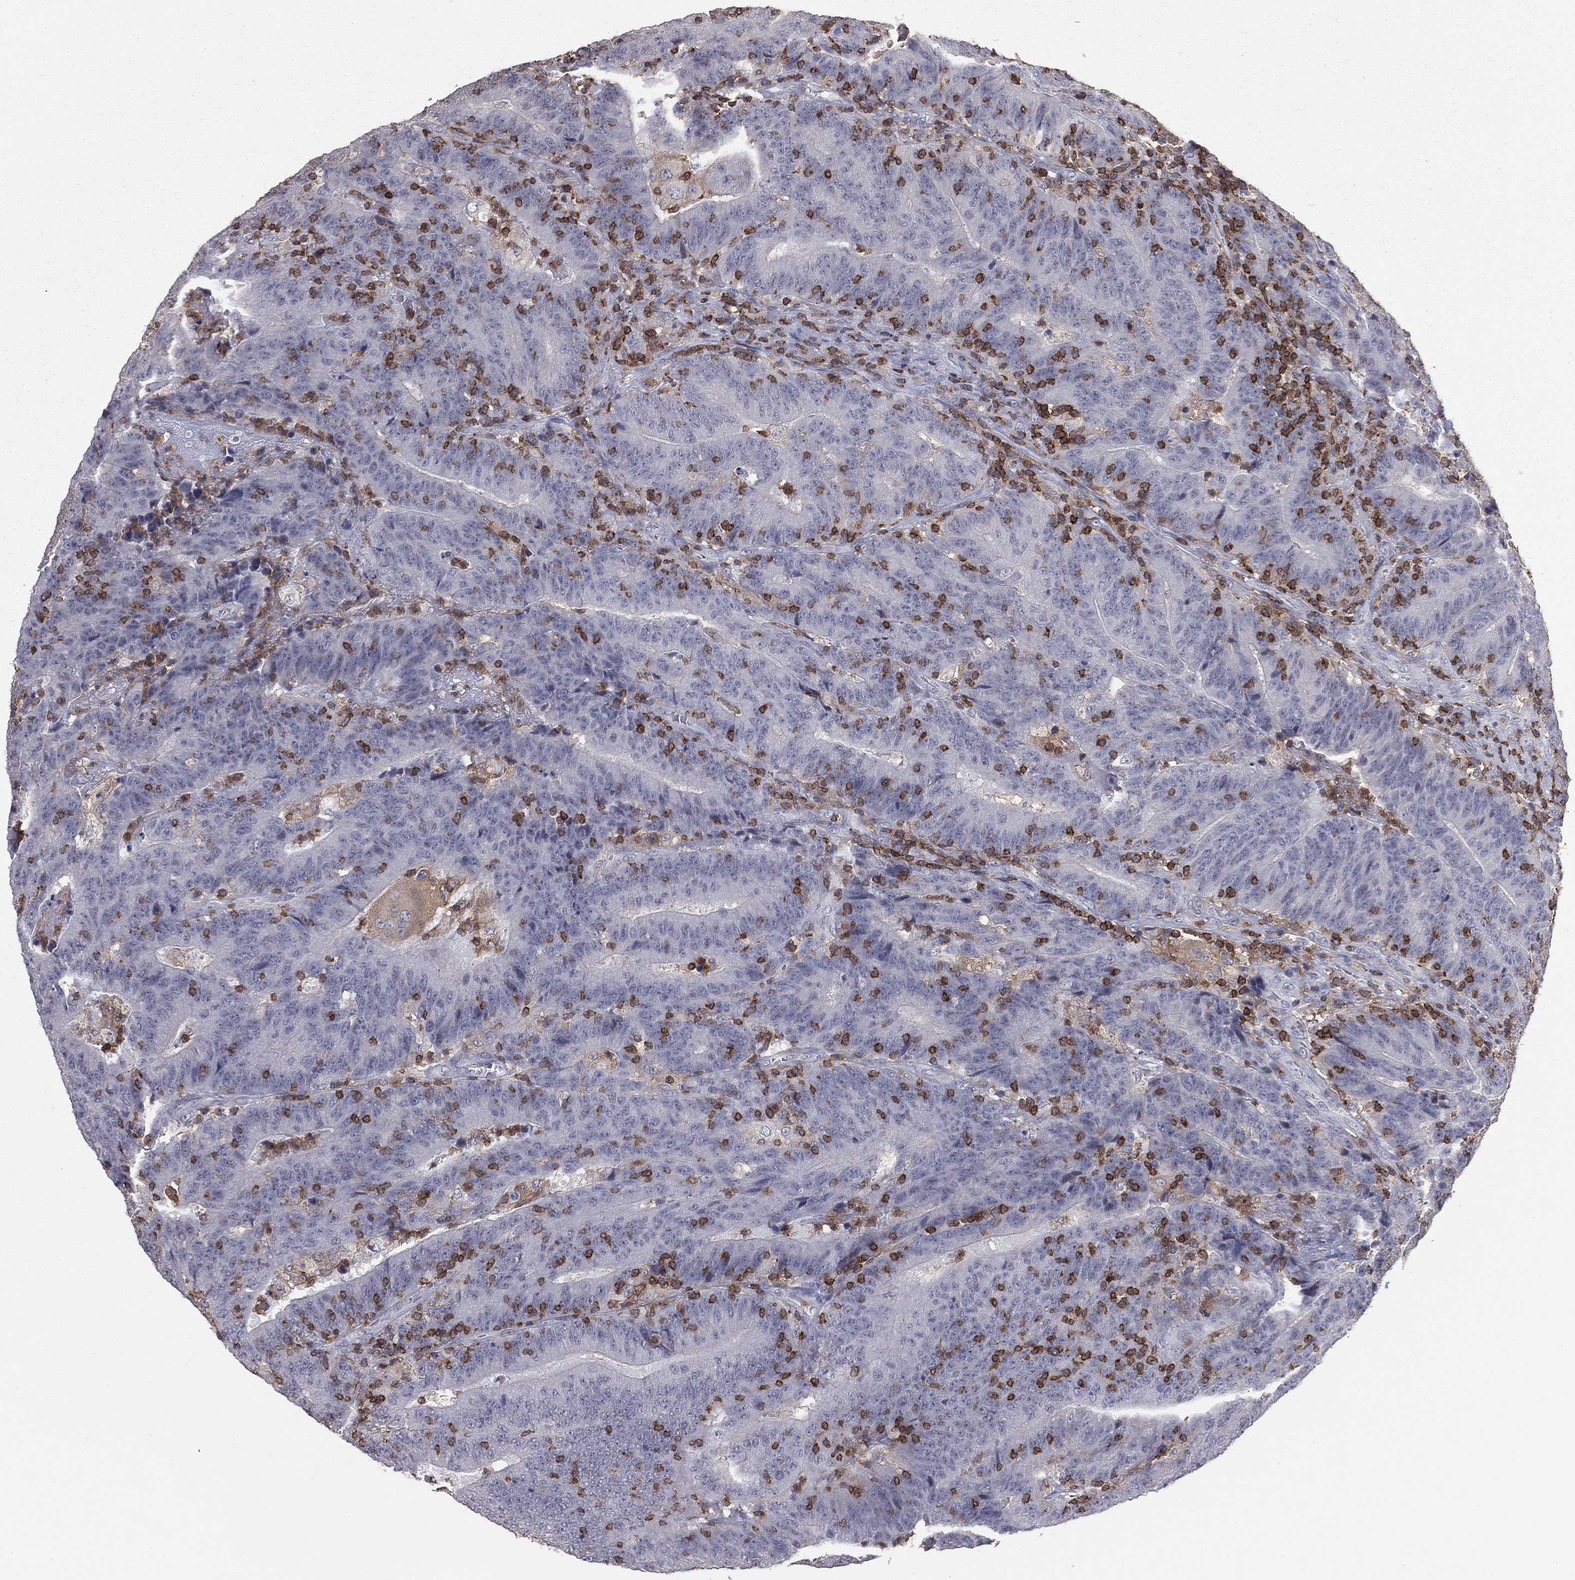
{"staining": {"intensity": "negative", "quantity": "none", "location": "none"}, "tissue": "colorectal cancer", "cell_type": "Tumor cells", "image_type": "cancer", "snomed": [{"axis": "morphology", "description": "Adenocarcinoma, NOS"}, {"axis": "topography", "description": "Colon"}], "caption": "Immunohistochemical staining of human adenocarcinoma (colorectal) exhibits no significant expression in tumor cells.", "gene": "PSTPIP1", "patient": {"sex": "female", "age": 75}}